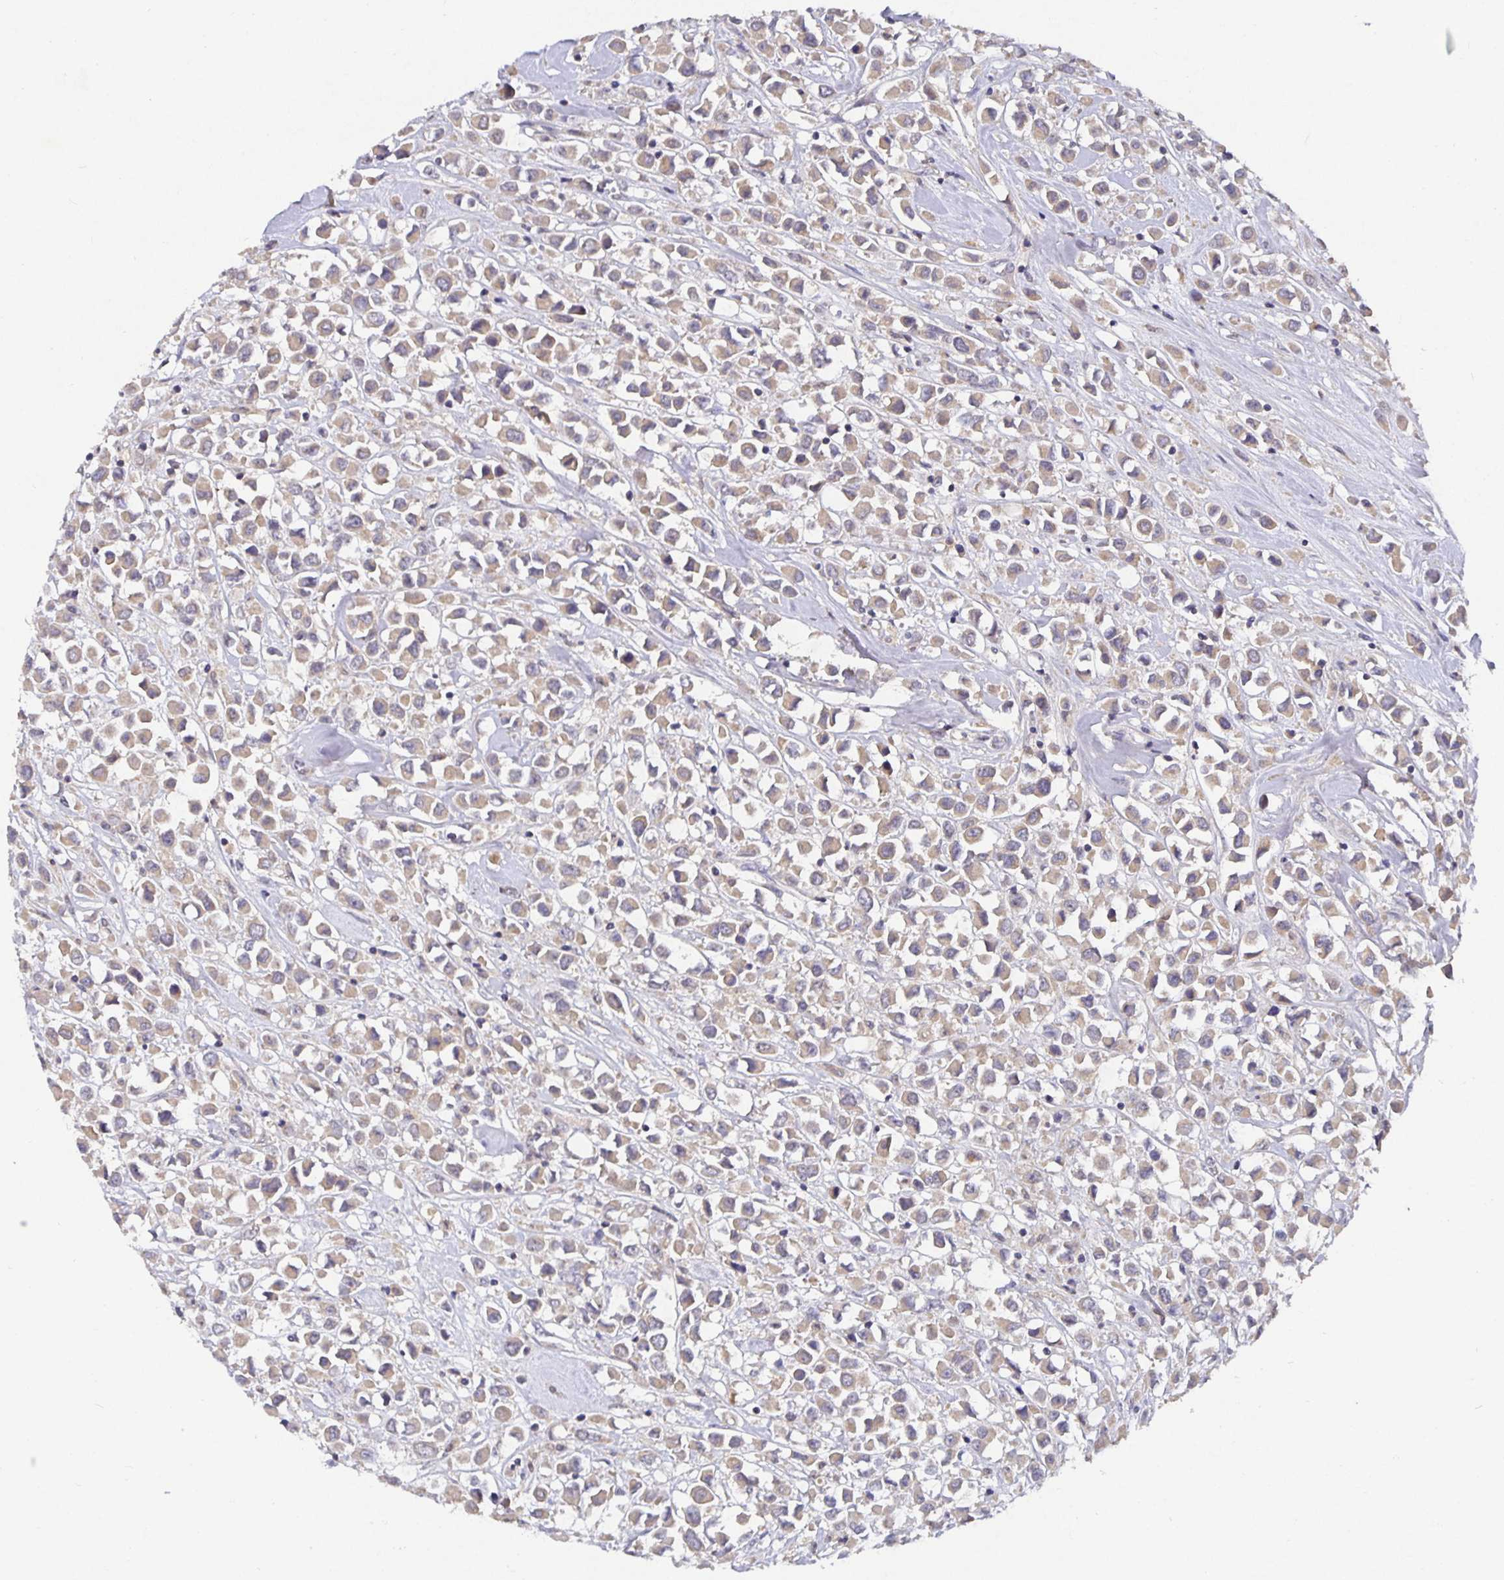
{"staining": {"intensity": "weak", "quantity": ">75%", "location": "cytoplasmic/membranous"}, "tissue": "breast cancer", "cell_type": "Tumor cells", "image_type": "cancer", "snomed": [{"axis": "morphology", "description": "Duct carcinoma"}, {"axis": "topography", "description": "Breast"}], "caption": "IHC (DAB (3,3'-diaminobenzidine)) staining of breast cancer displays weak cytoplasmic/membranous protein staining in about >75% of tumor cells.", "gene": "HEPN1", "patient": {"sex": "female", "age": 61}}